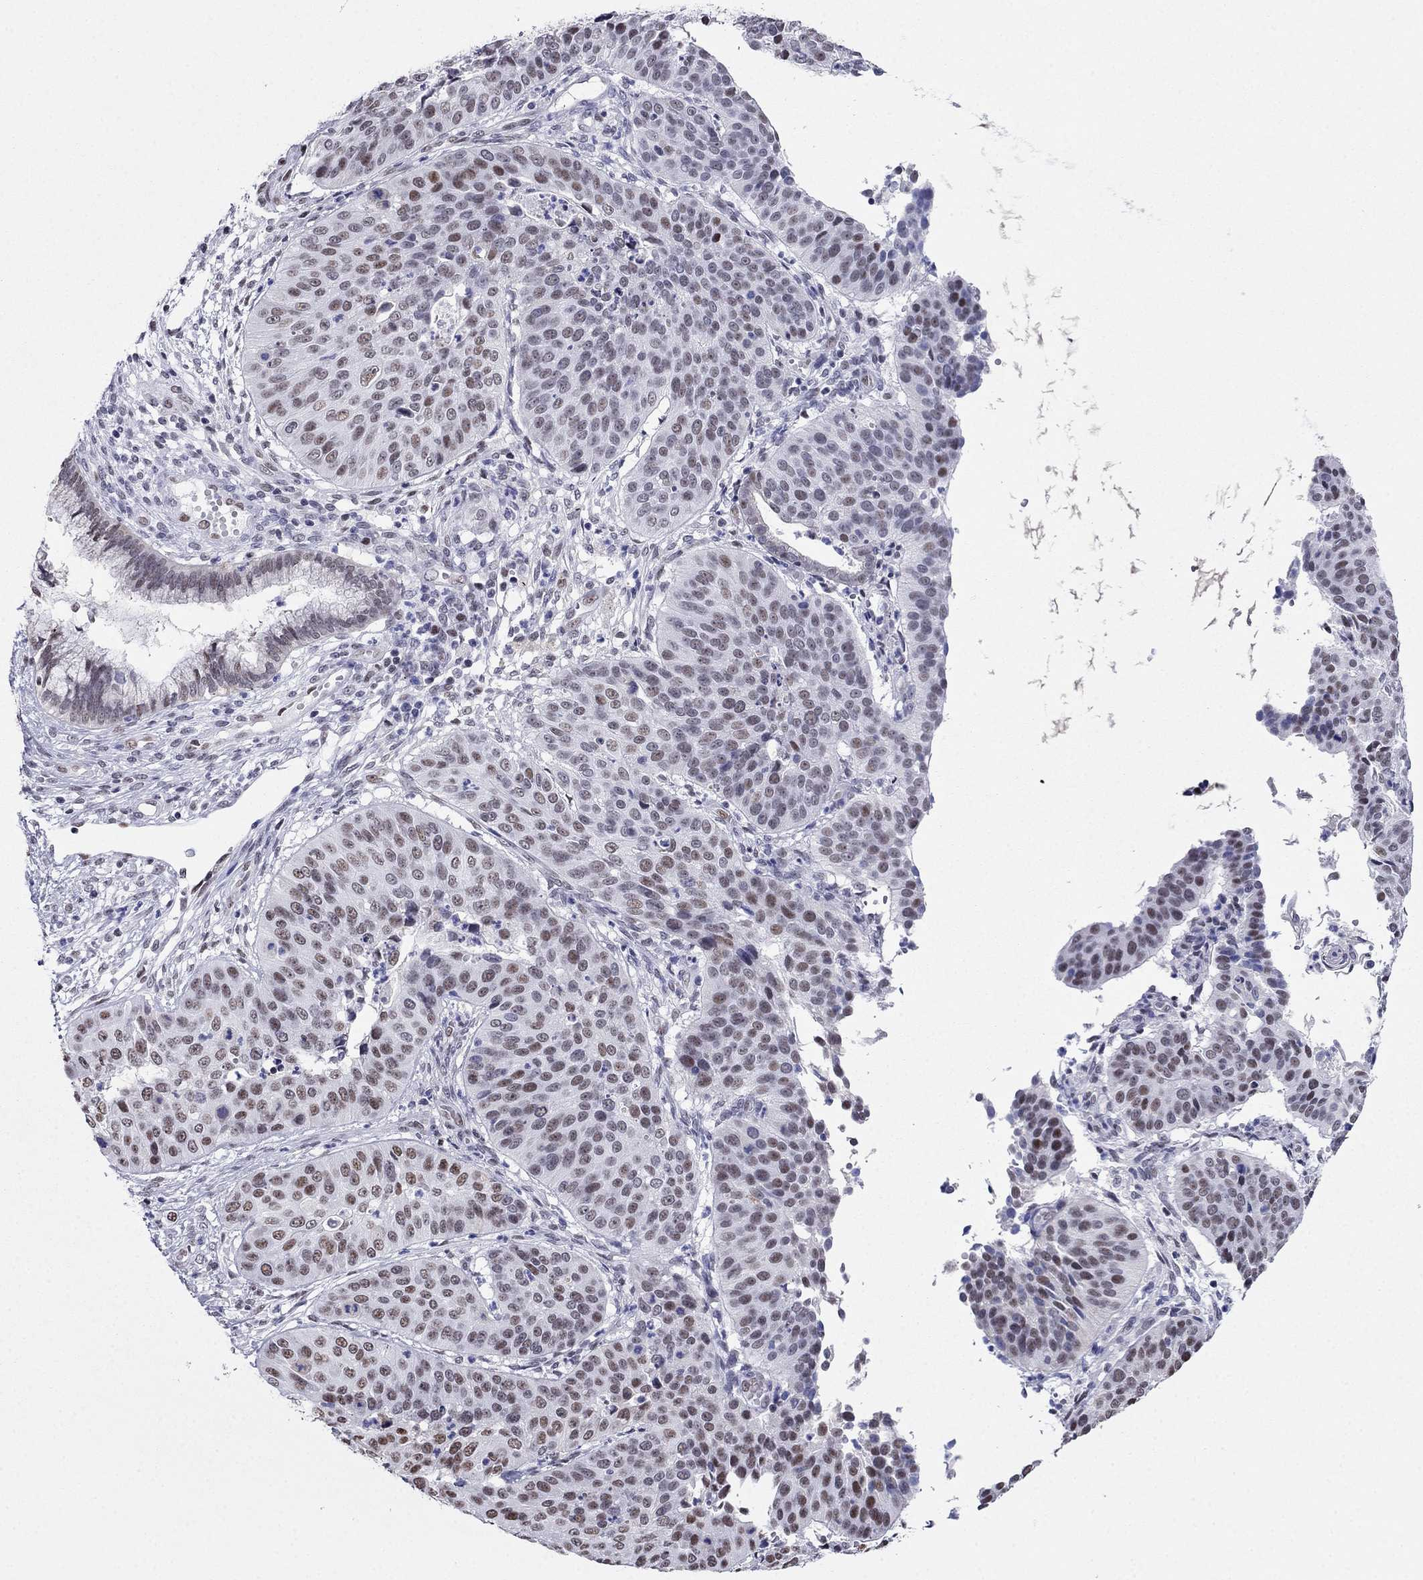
{"staining": {"intensity": "moderate", "quantity": "<25%", "location": "nuclear"}, "tissue": "cervical cancer", "cell_type": "Tumor cells", "image_type": "cancer", "snomed": [{"axis": "morphology", "description": "Normal tissue, NOS"}, {"axis": "morphology", "description": "Squamous cell carcinoma, NOS"}, {"axis": "topography", "description": "Cervix"}], "caption": "Tumor cells display low levels of moderate nuclear staining in approximately <25% of cells in human cervical cancer (squamous cell carcinoma). (DAB IHC with brightfield microscopy, high magnification).", "gene": "PPM1G", "patient": {"sex": "female", "age": 39}}